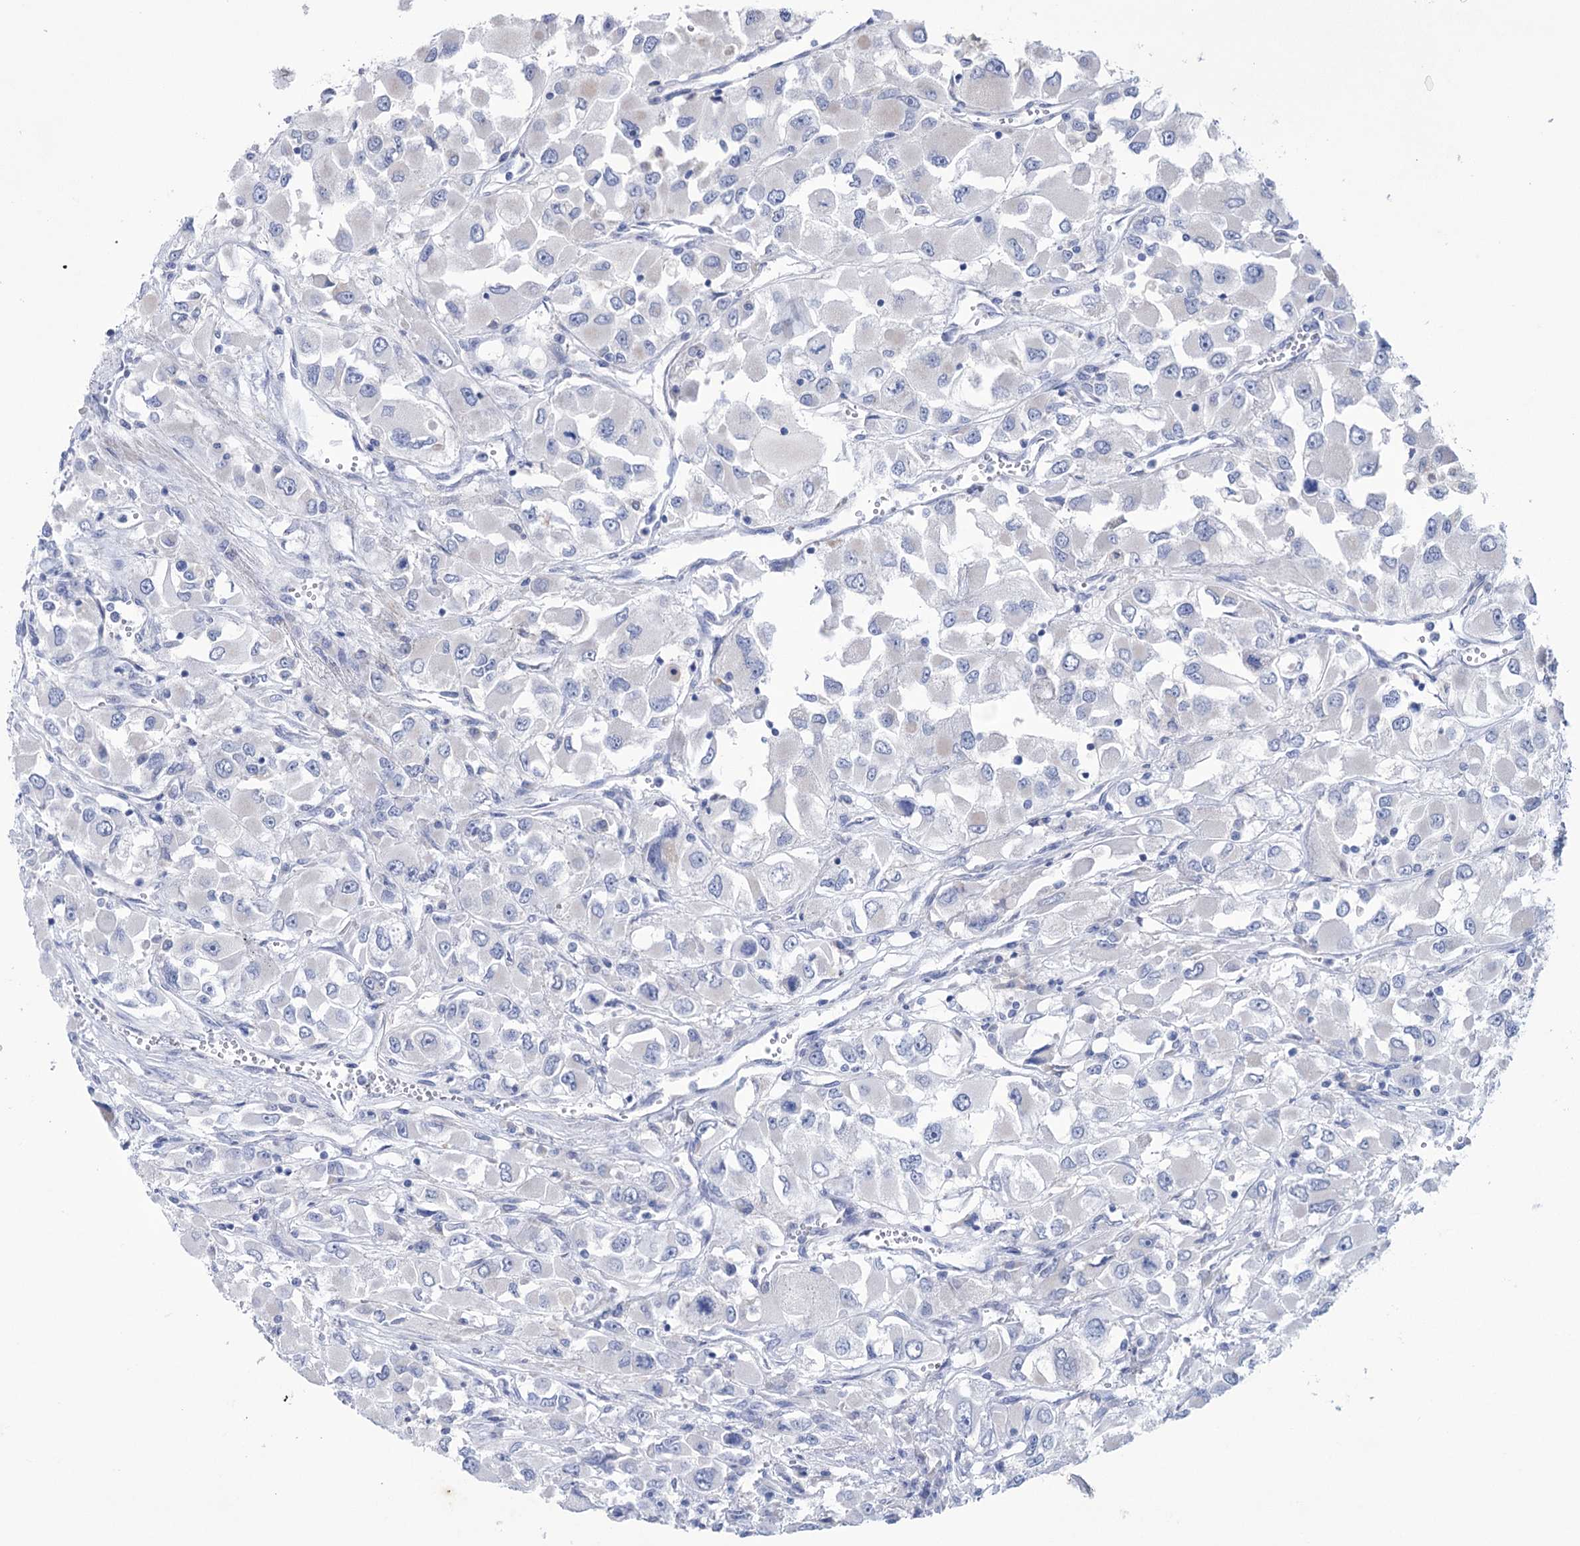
{"staining": {"intensity": "negative", "quantity": "none", "location": "none"}, "tissue": "renal cancer", "cell_type": "Tumor cells", "image_type": "cancer", "snomed": [{"axis": "morphology", "description": "Adenocarcinoma, NOS"}, {"axis": "topography", "description": "Kidney"}], "caption": "Immunohistochemistry (IHC) of renal adenocarcinoma demonstrates no expression in tumor cells.", "gene": "MTCH2", "patient": {"sex": "female", "age": 52}}